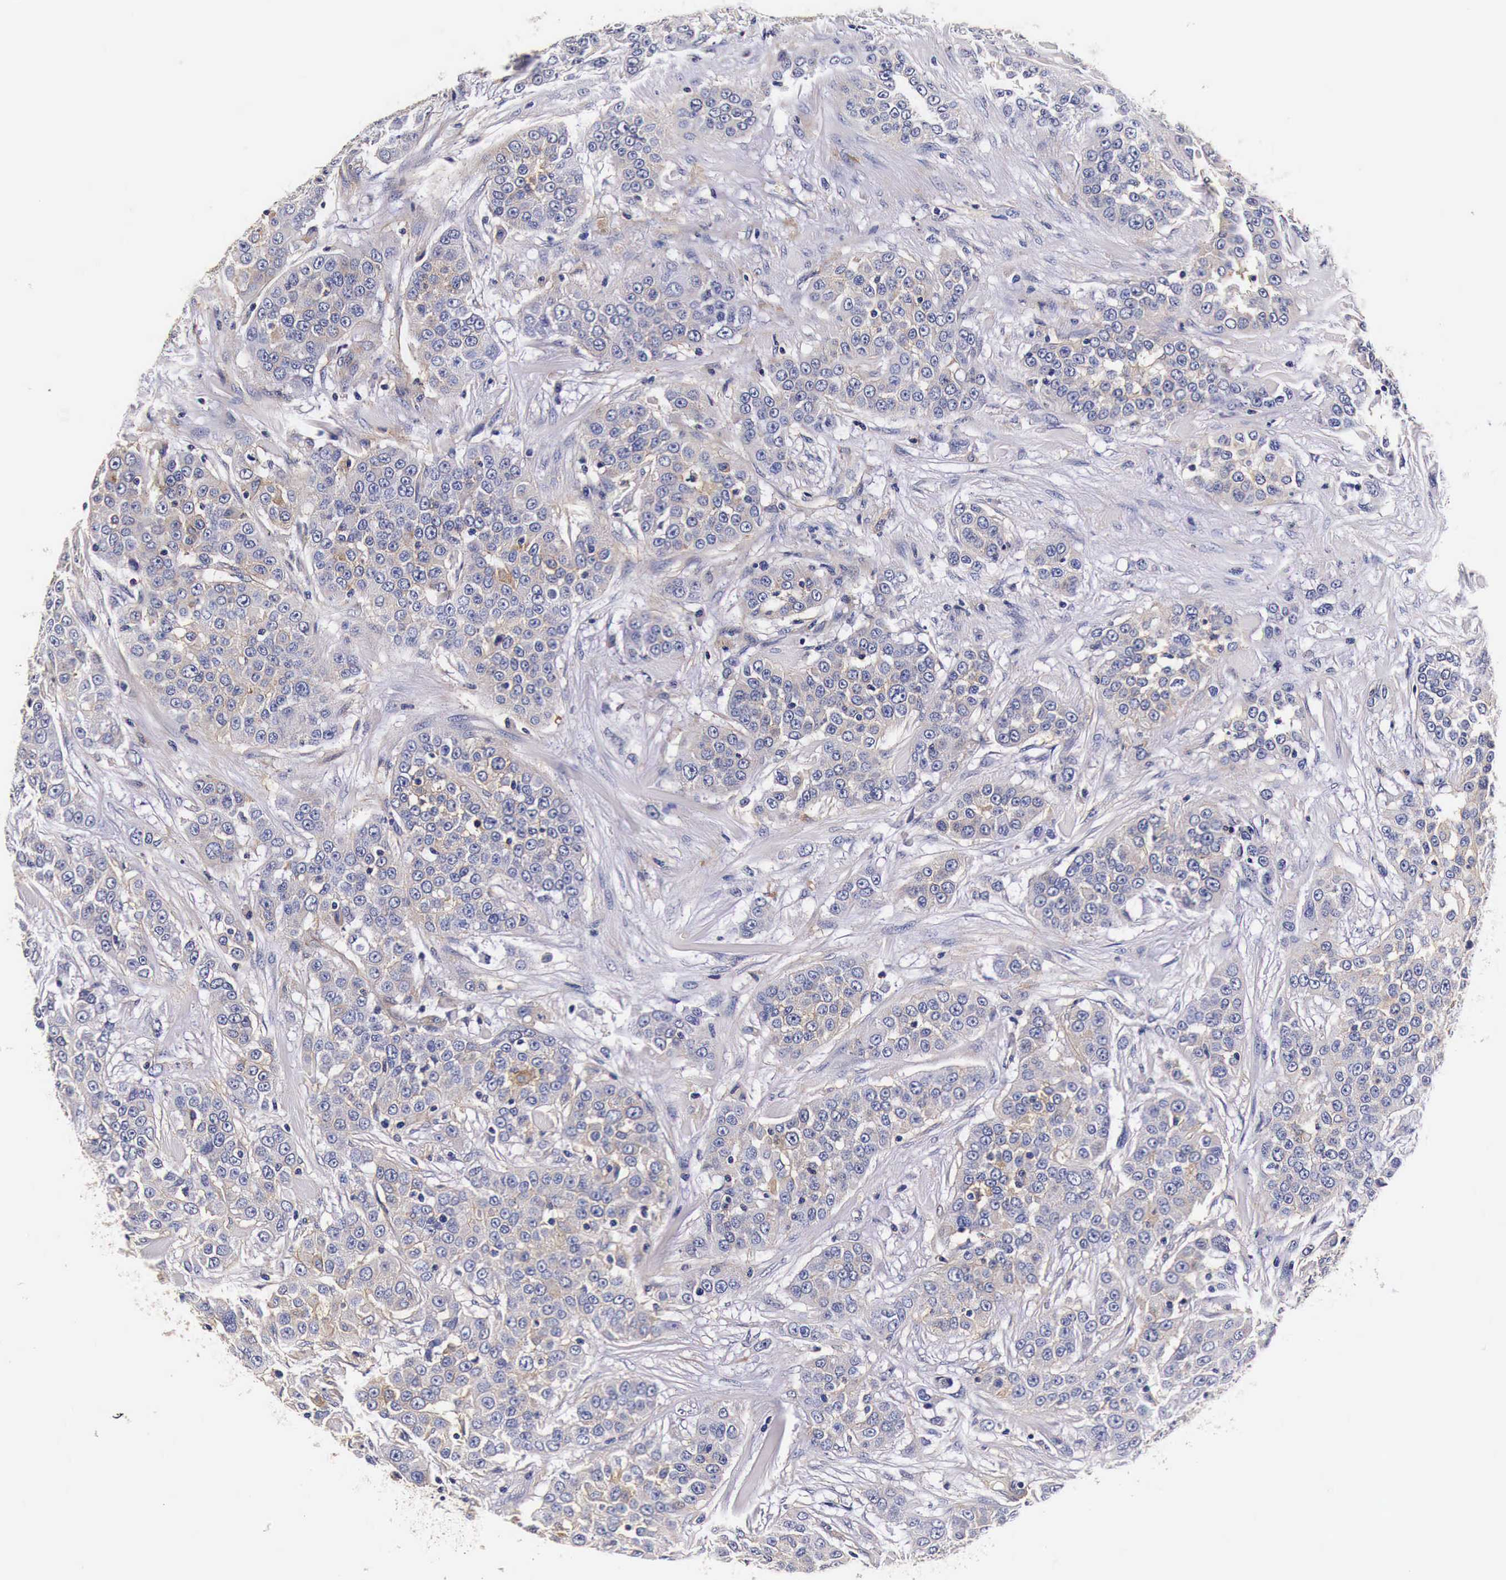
{"staining": {"intensity": "weak", "quantity": ">75%", "location": "cytoplasmic/membranous"}, "tissue": "urothelial cancer", "cell_type": "Tumor cells", "image_type": "cancer", "snomed": [{"axis": "morphology", "description": "Urothelial carcinoma, High grade"}, {"axis": "topography", "description": "Urinary bladder"}], "caption": "Weak cytoplasmic/membranous protein staining is appreciated in approximately >75% of tumor cells in urothelial cancer.", "gene": "RP2", "patient": {"sex": "female", "age": 80}}